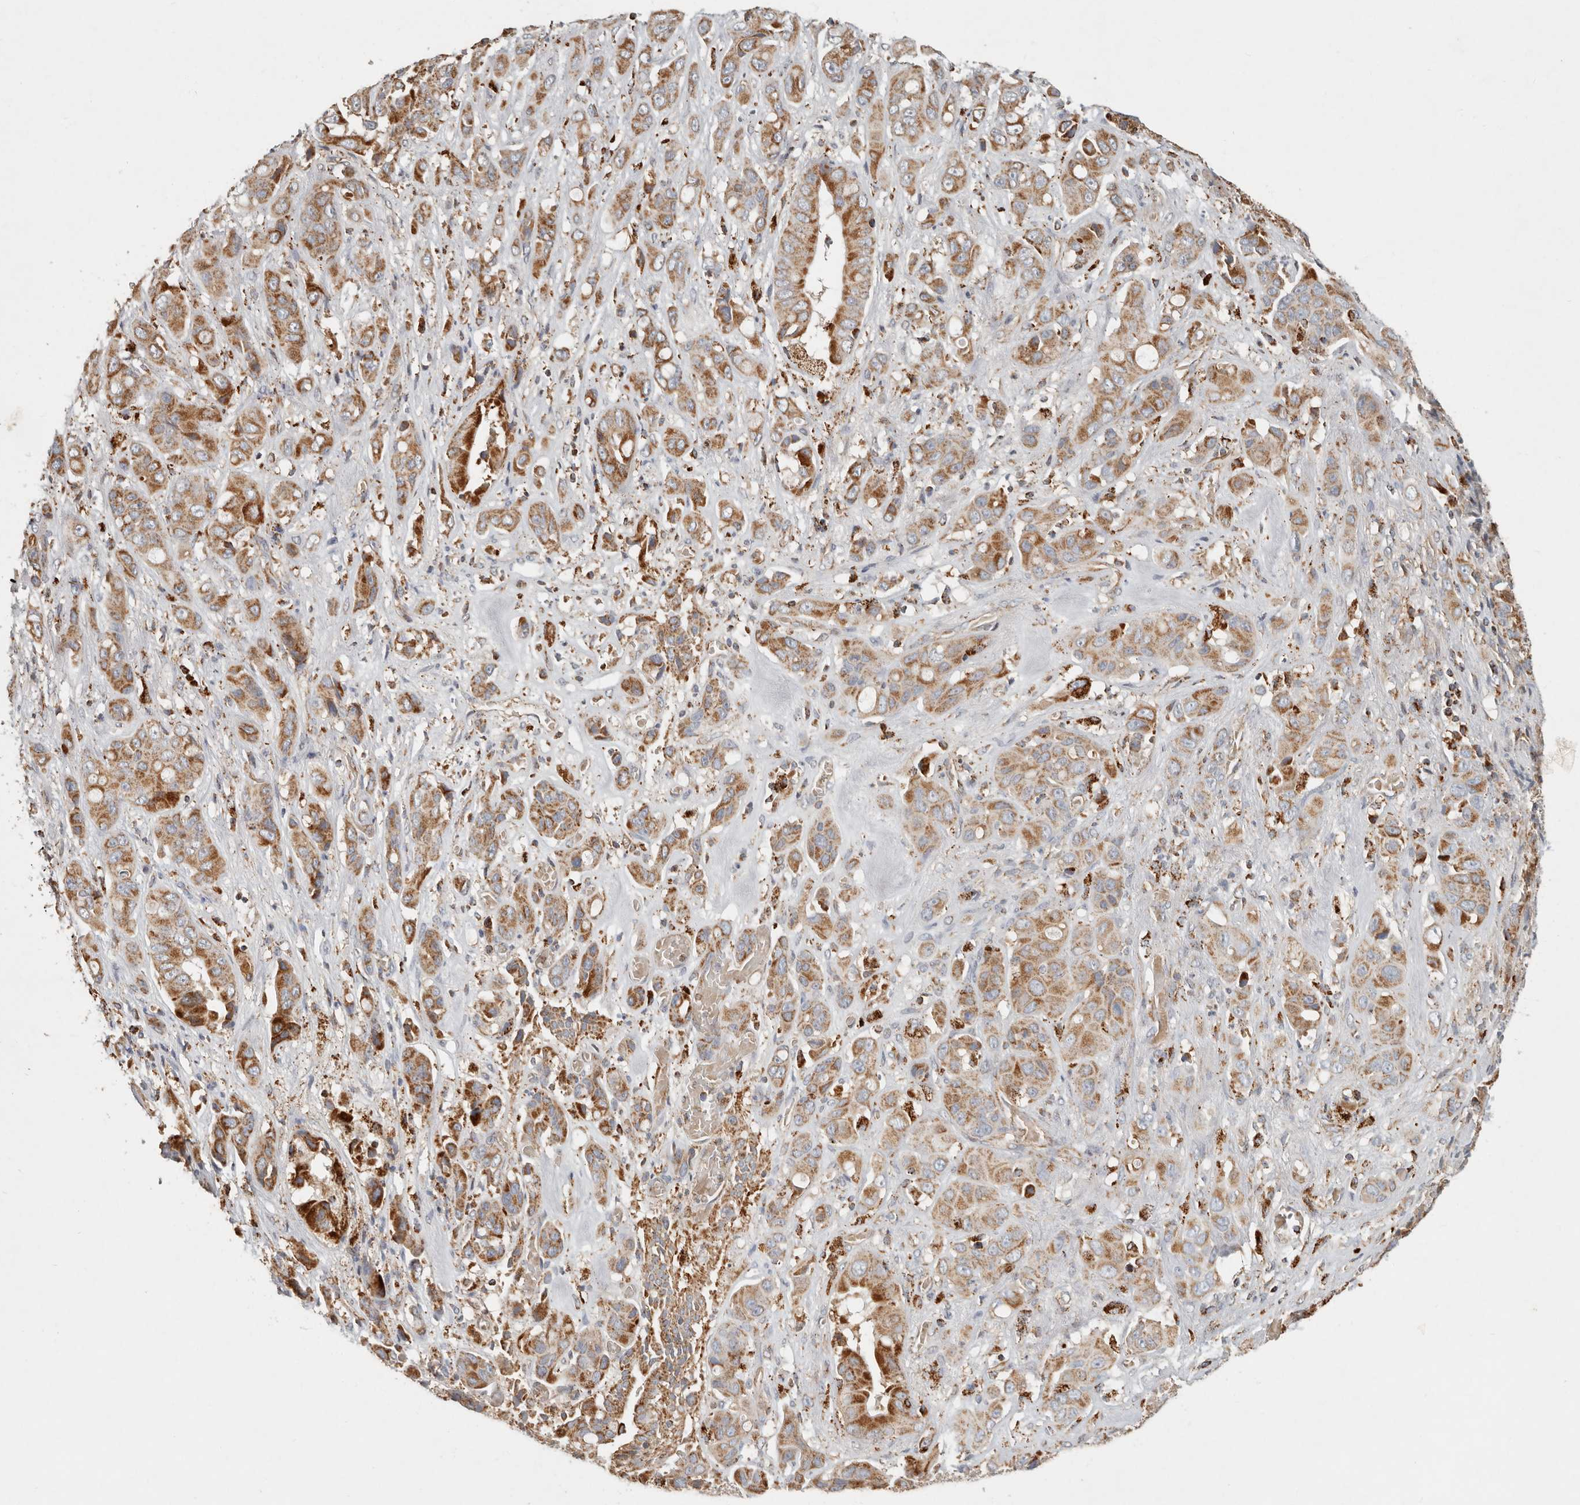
{"staining": {"intensity": "strong", "quantity": ">75%", "location": "cytoplasmic/membranous"}, "tissue": "liver cancer", "cell_type": "Tumor cells", "image_type": "cancer", "snomed": [{"axis": "morphology", "description": "Cholangiocarcinoma"}, {"axis": "topography", "description": "Liver"}], "caption": "Liver cholangiocarcinoma tissue shows strong cytoplasmic/membranous expression in about >75% of tumor cells, visualized by immunohistochemistry. The staining was performed using DAB (3,3'-diaminobenzidine) to visualize the protein expression in brown, while the nuclei were stained in blue with hematoxylin (Magnification: 20x).", "gene": "ARHGEF10L", "patient": {"sex": "female", "age": 52}}